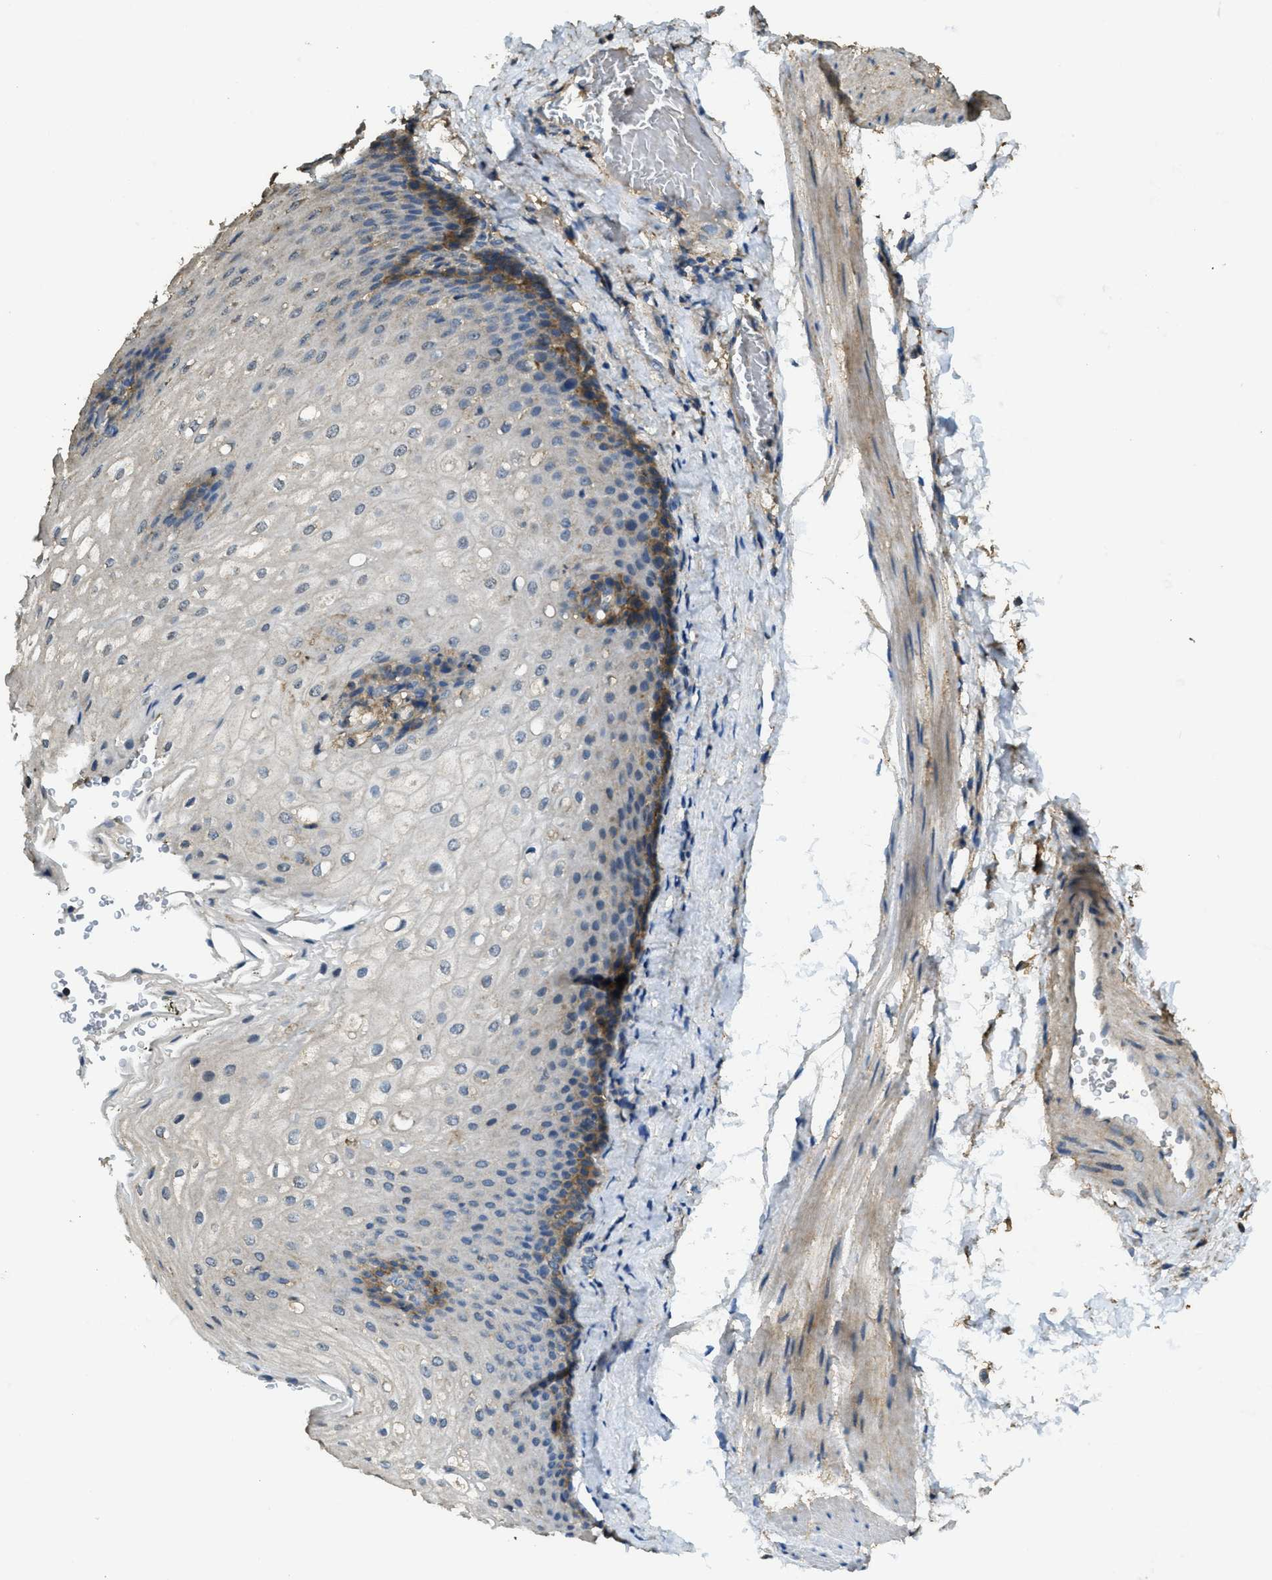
{"staining": {"intensity": "moderate", "quantity": "<25%", "location": "cytoplasmic/membranous"}, "tissue": "esophagus", "cell_type": "Squamous epithelial cells", "image_type": "normal", "snomed": [{"axis": "morphology", "description": "Normal tissue, NOS"}, {"axis": "topography", "description": "Esophagus"}], "caption": "Immunohistochemistry (DAB (3,3'-diaminobenzidine)) staining of benign human esophagus demonstrates moderate cytoplasmic/membranous protein expression in about <25% of squamous epithelial cells.", "gene": "CD276", "patient": {"sex": "male", "age": 48}}